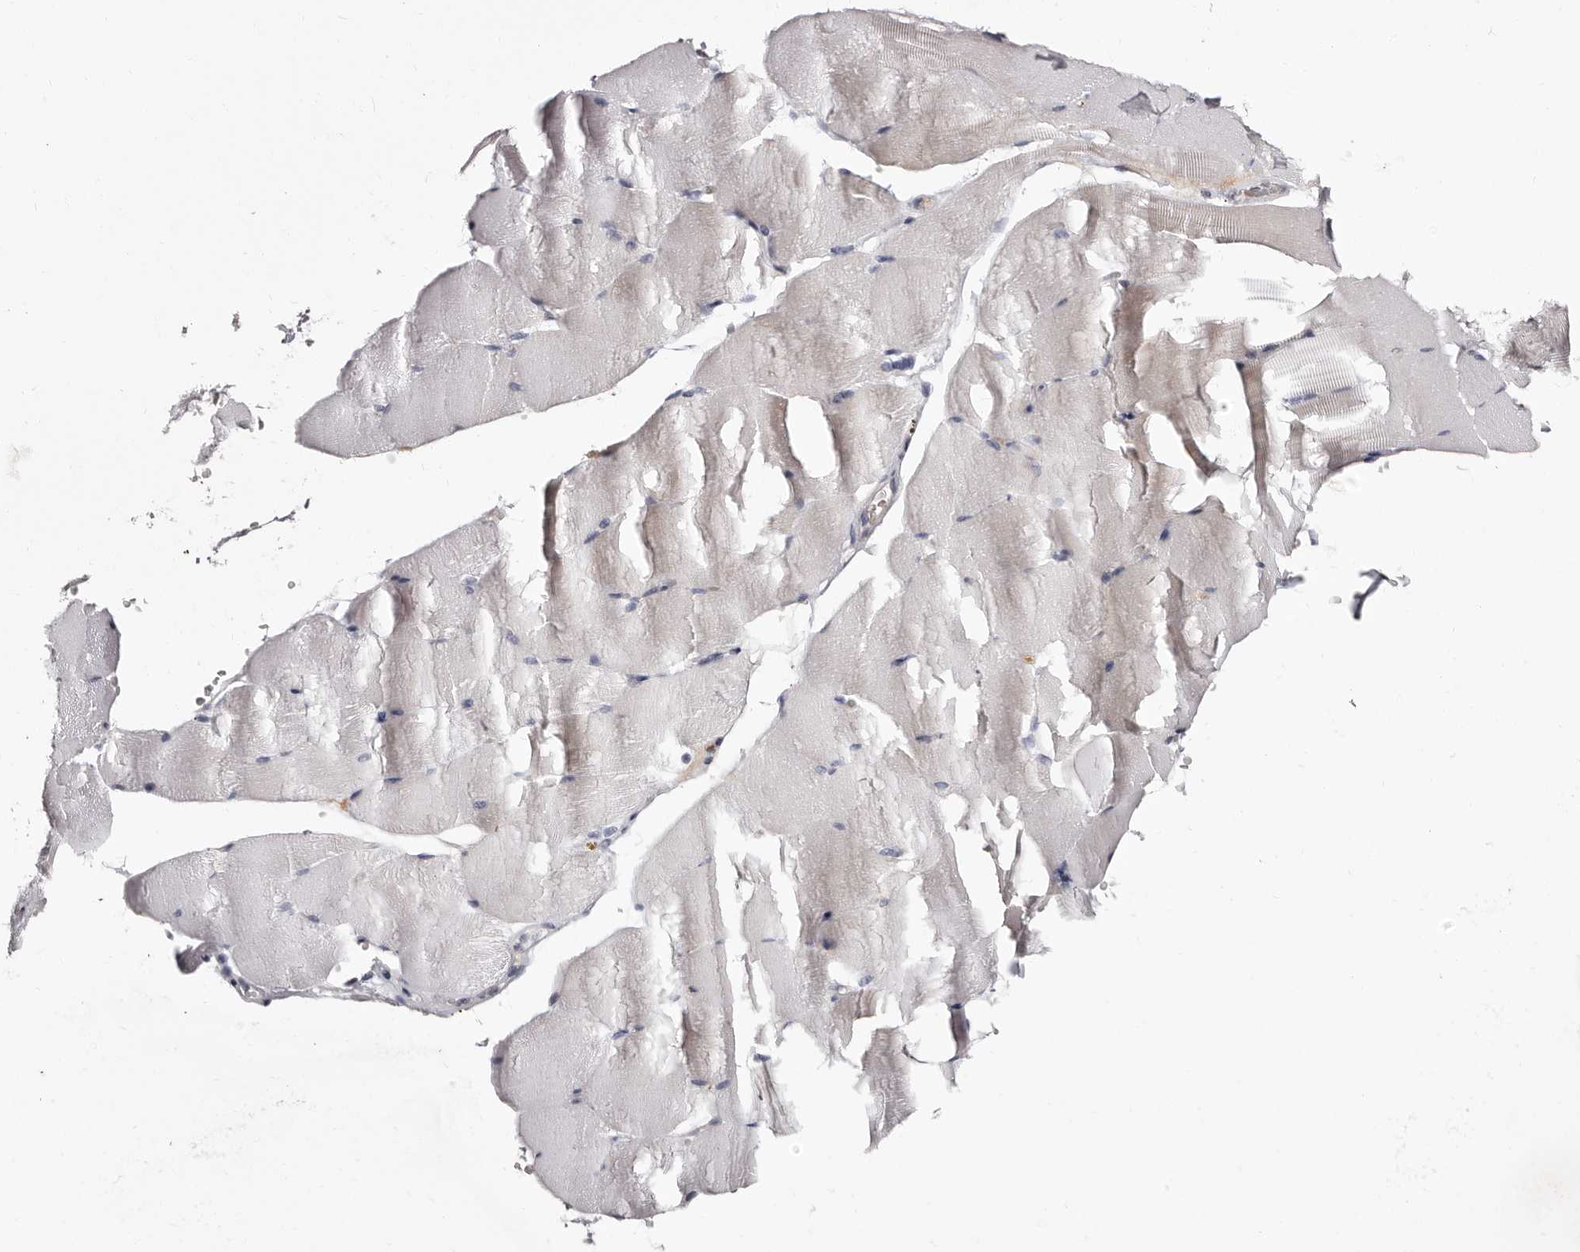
{"staining": {"intensity": "negative", "quantity": "none", "location": "none"}, "tissue": "skeletal muscle", "cell_type": "Myocytes", "image_type": "normal", "snomed": [{"axis": "morphology", "description": "Normal tissue, NOS"}, {"axis": "topography", "description": "Skeletal muscle"}, {"axis": "topography", "description": "Parathyroid gland"}], "caption": "Immunohistochemistry of benign skeletal muscle demonstrates no expression in myocytes.", "gene": "TBC1D22B", "patient": {"sex": "female", "age": 37}}